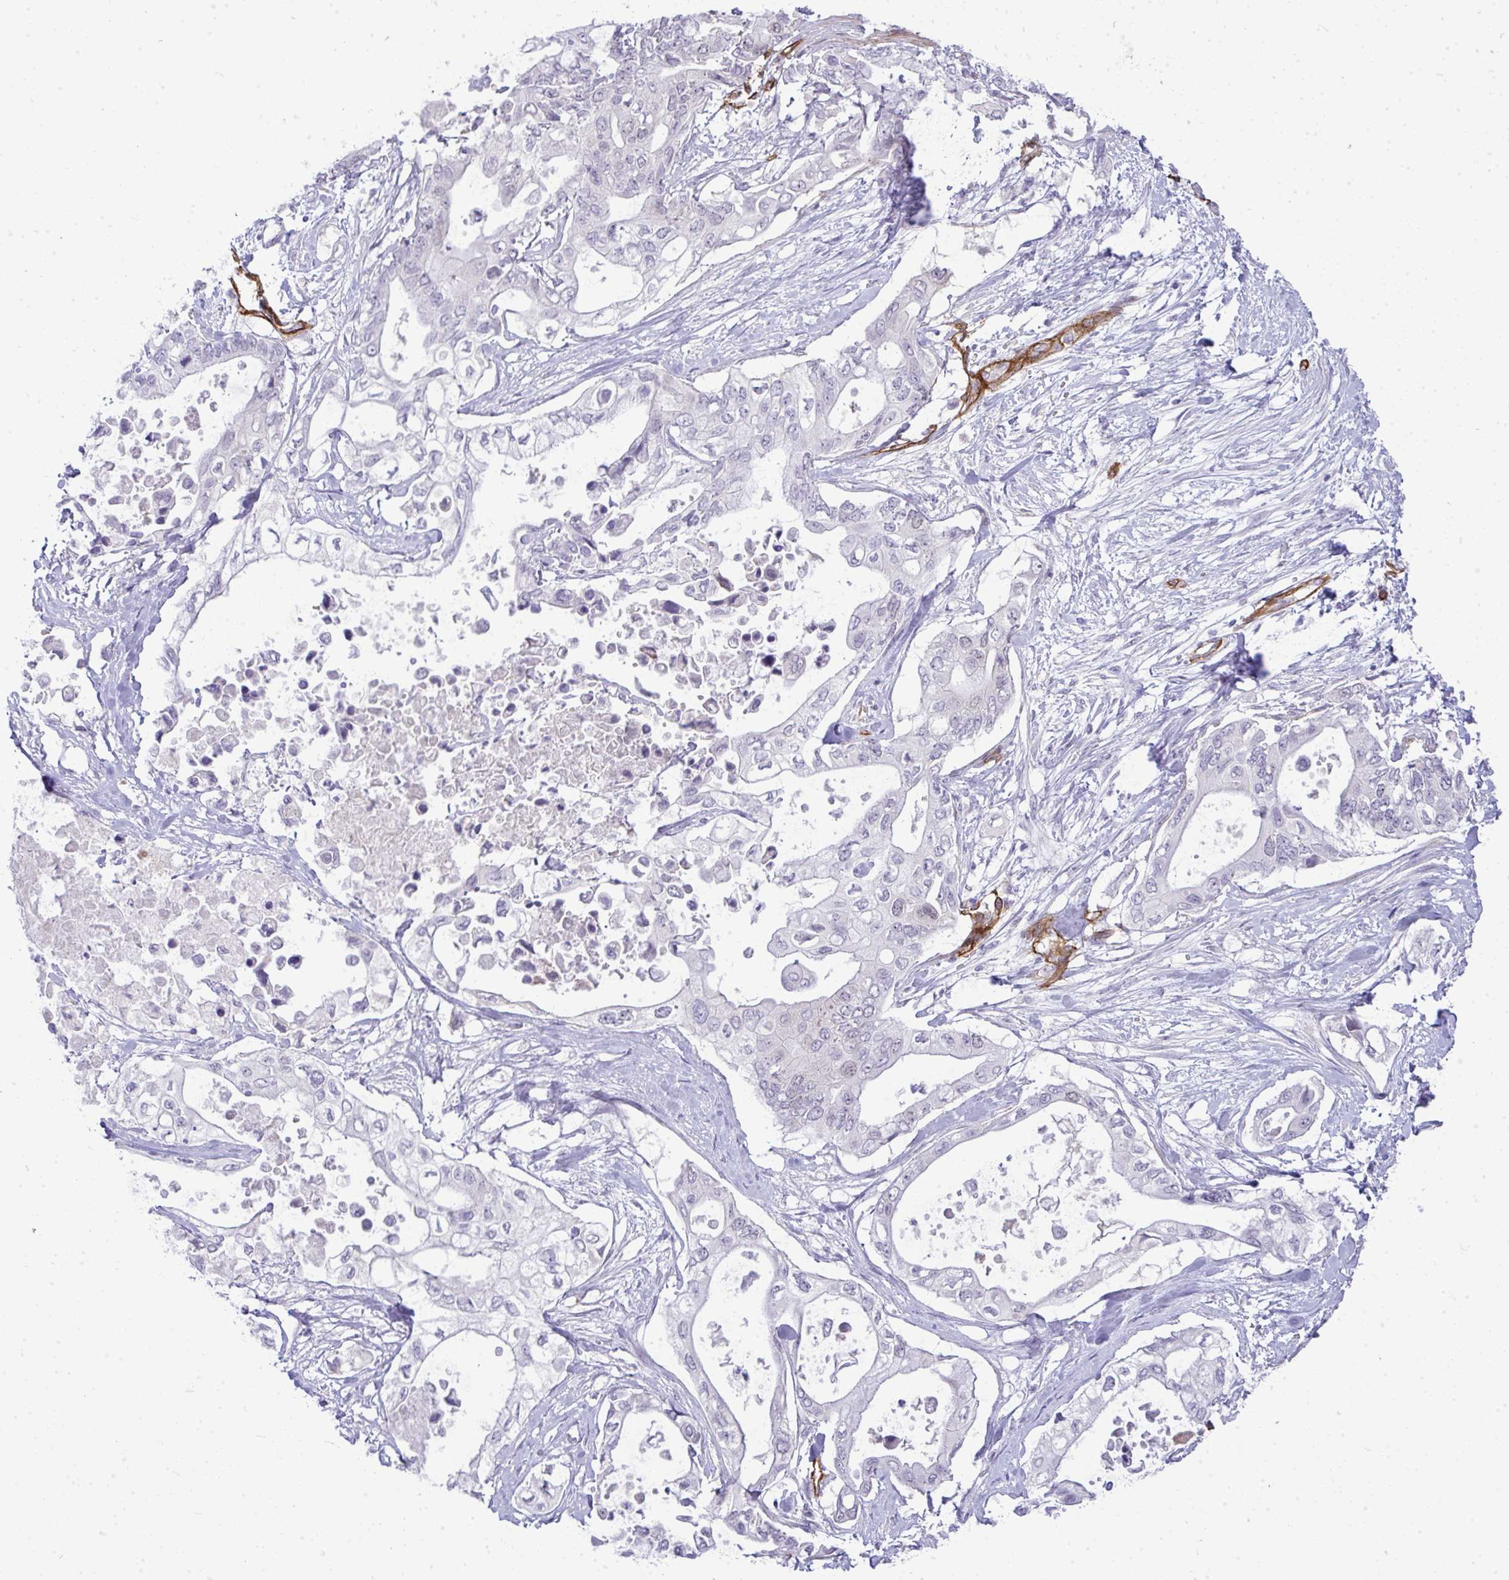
{"staining": {"intensity": "negative", "quantity": "none", "location": "none"}, "tissue": "pancreatic cancer", "cell_type": "Tumor cells", "image_type": "cancer", "snomed": [{"axis": "morphology", "description": "Adenocarcinoma, NOS"}, {"axis": "topography", "description": "Pancreas"}], "caption": "This is a histopathology image of IHC staining of pancreatic adenocarcinoma, which shows no expression in tumor cells.", "gene": "UBE2S", "patient": {"sex": "female", "age": 63}}